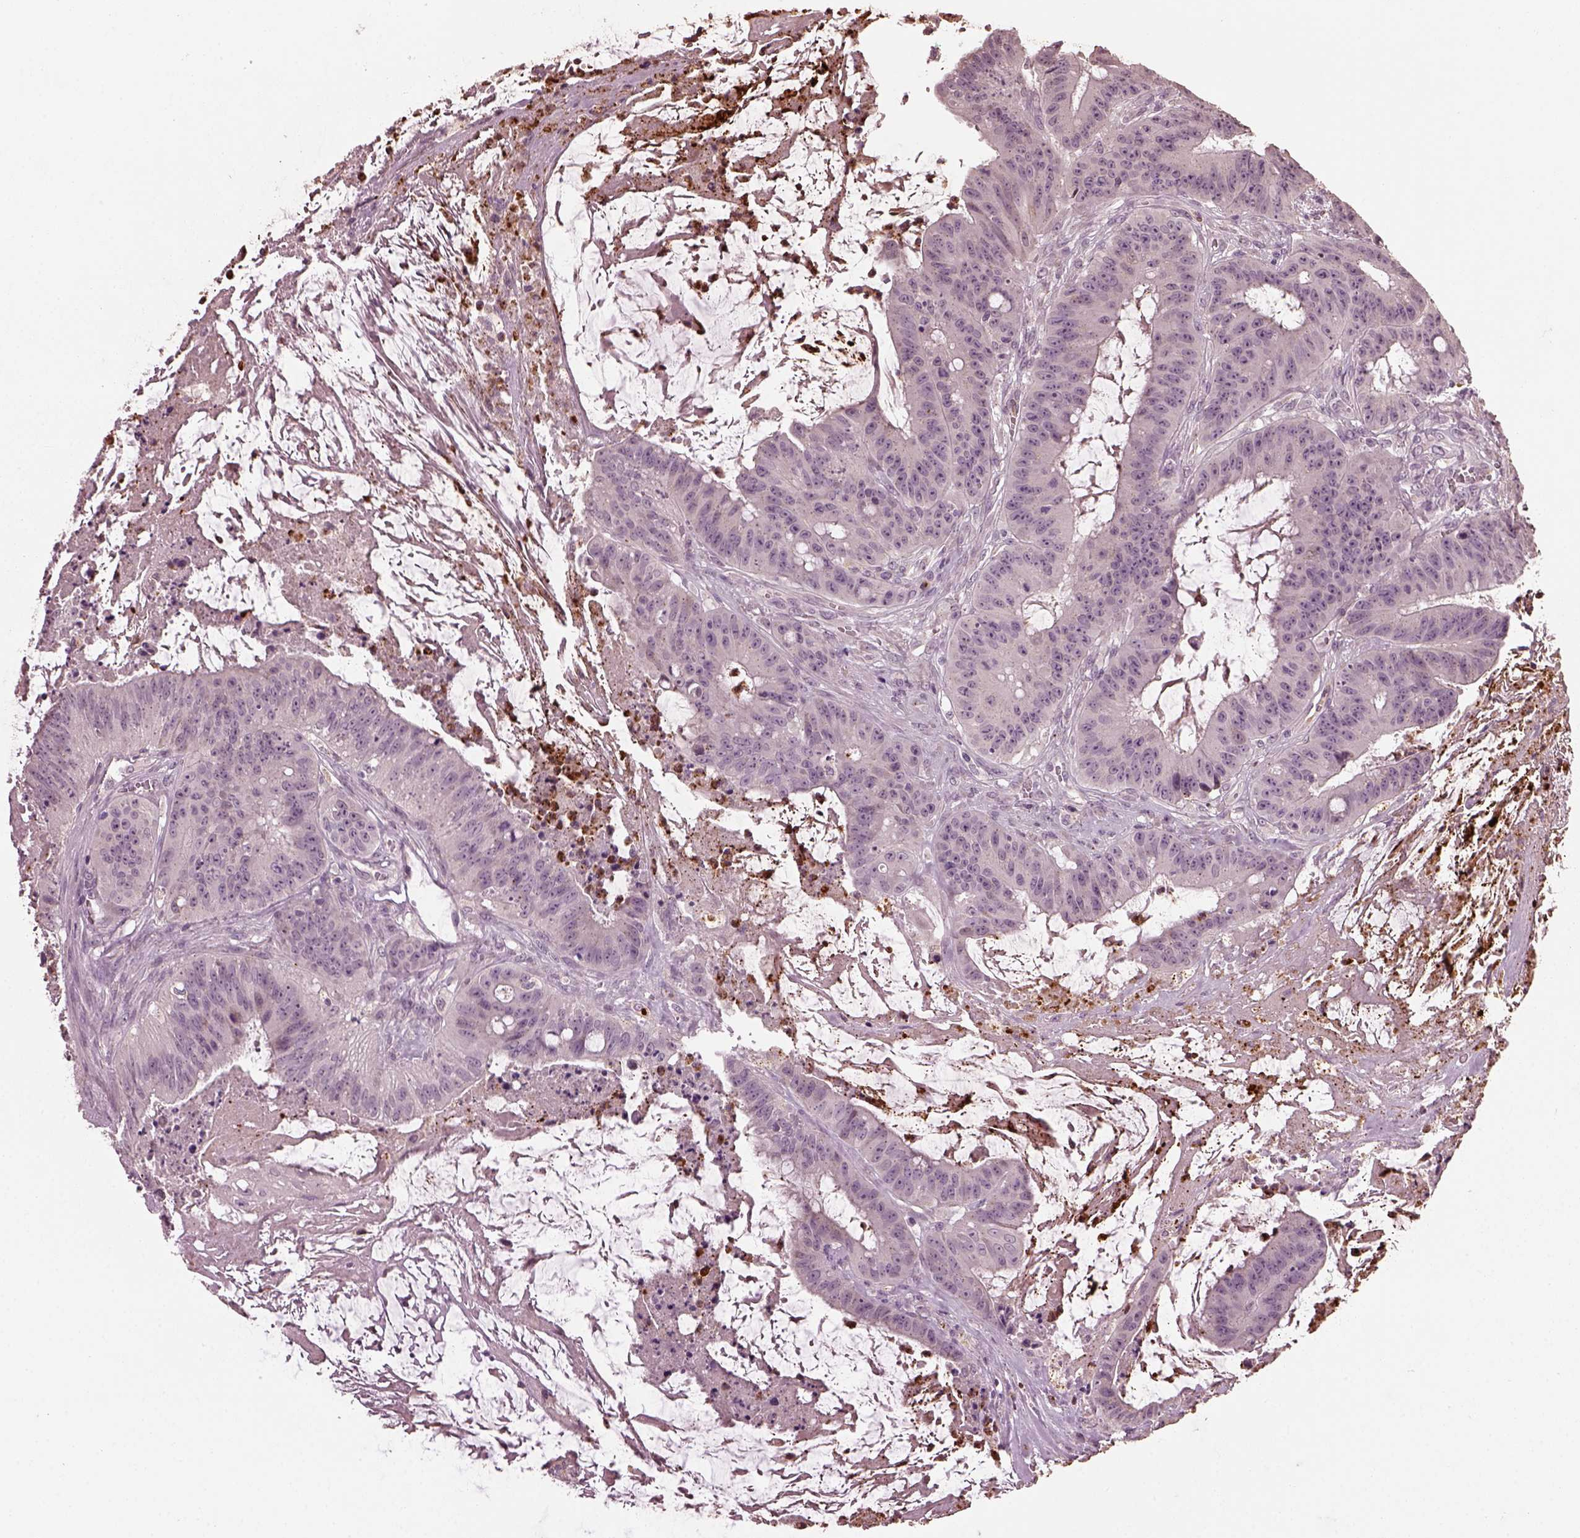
{"staining": {"intensity": "negative", "quantity": "none", "location": "none"}, "tissue": "colorectal cancer", "cell_type": "Tumor cells", "image_type": "cancer", "snomed": [{"axis": "morphology", "description": "Adenocarcinoma, NOS"}, {"axis": "topography", "description": "Colon"}], "caption": "Tumor cells show no significant positivity in colorectal adenocarcinoma. (Stains: DAB (3,3'-diaminobenzidine) IHC with hematoxylin counter stain, Microscopy: brightfield microscopy at high magnification).", "gene": "RUFY3", "patient": {"sex": "male", "age": 33}}